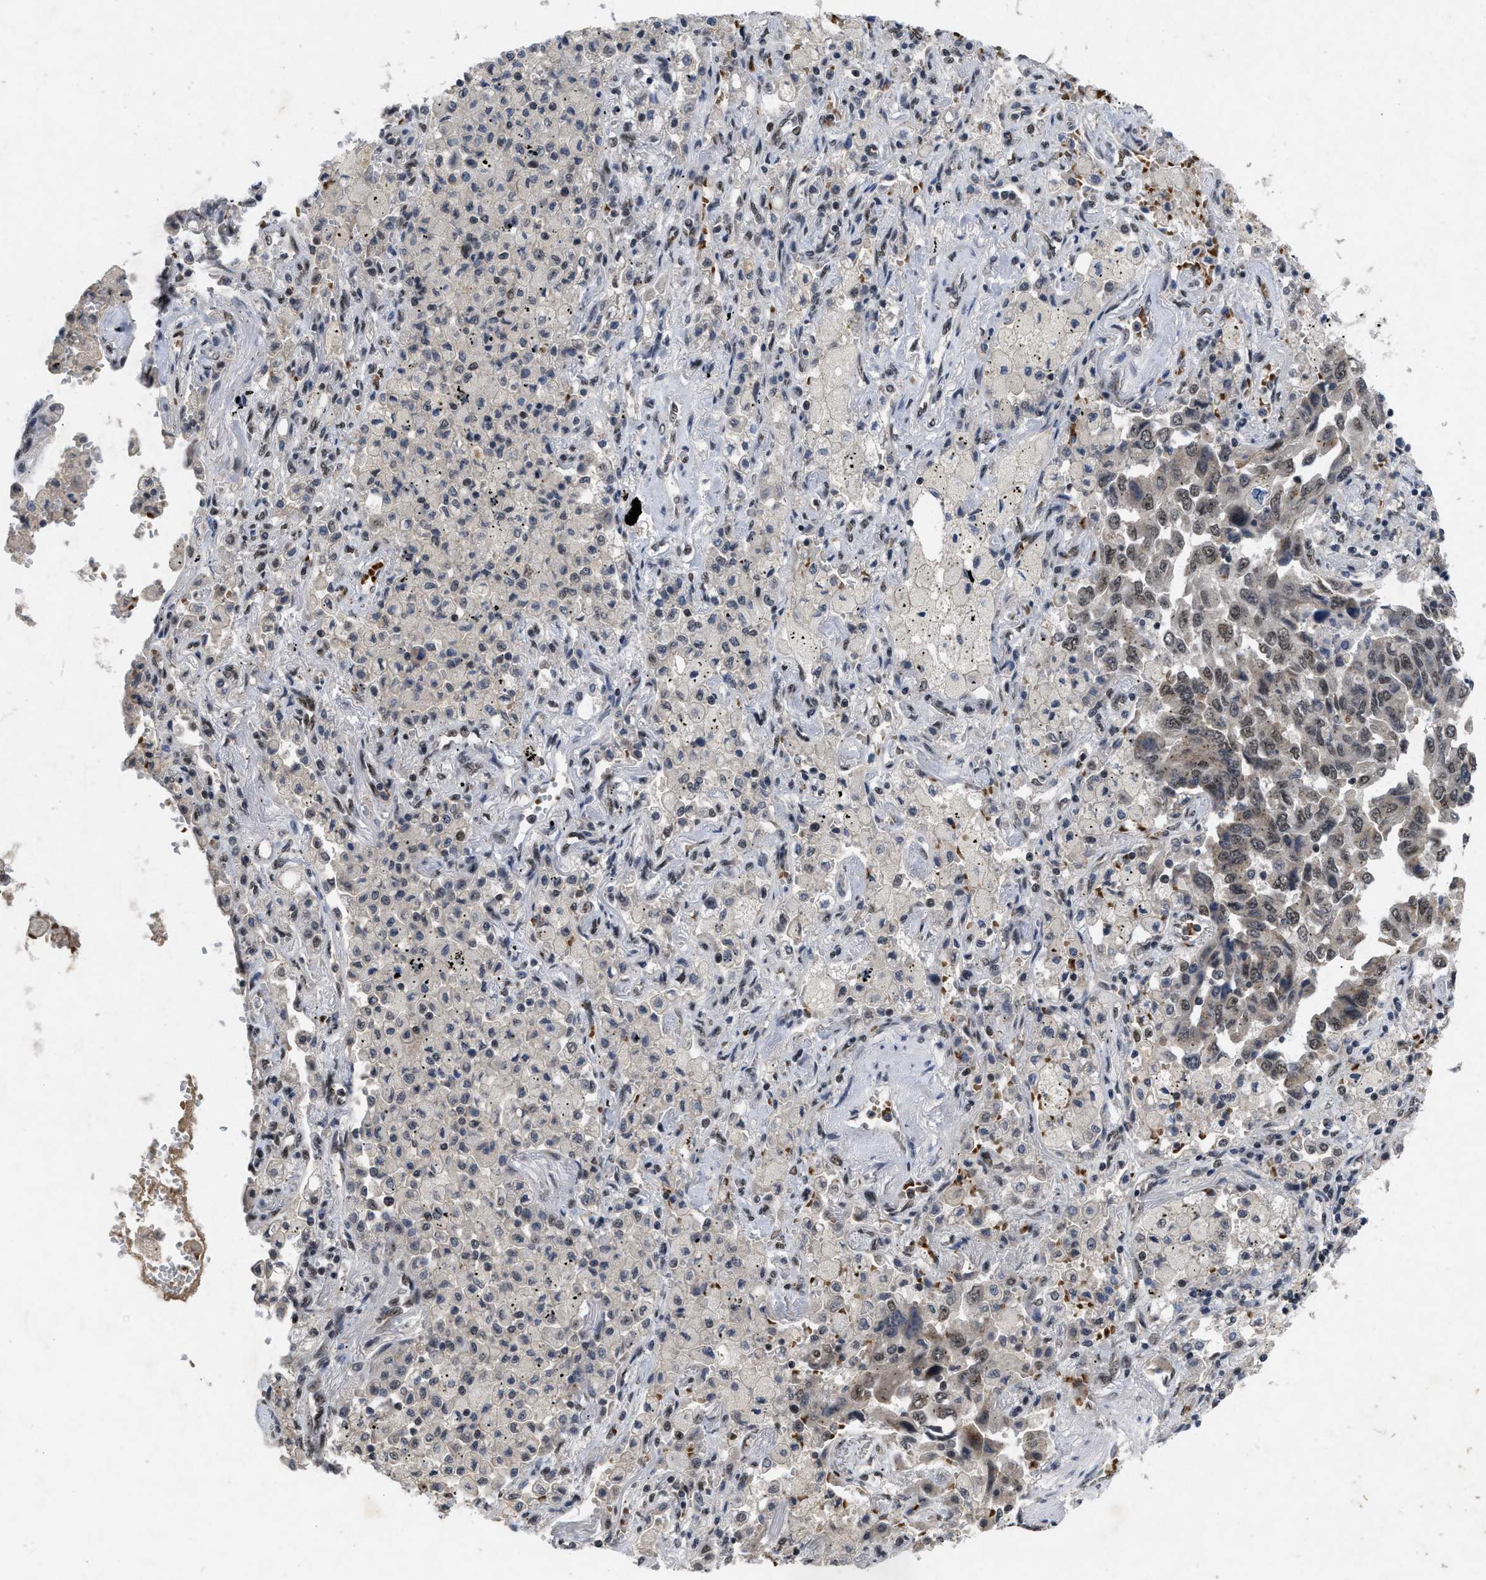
{"staining": {"intensity": "weak", "quantity": ">75%", "location": "nuclear"}, "tissue": "lung cancer", "cell_type": "Tumor cells", "image_type": "cancer", "snomed": [{"axis": "morphology", "description": "Adenocarcinoma, NOS"}, {"axis": "topography", "description": "Lung"}], "caption": "DAB (3,3'-diaminobenzidine) immunohistochemical staining of lung cancer reveals weak nuclear protein staining in about >75% of tumor cells. Nuclei are stained in blue.", "gene": "ZNF346", "patient": {"sex": "female", "age": 65}}